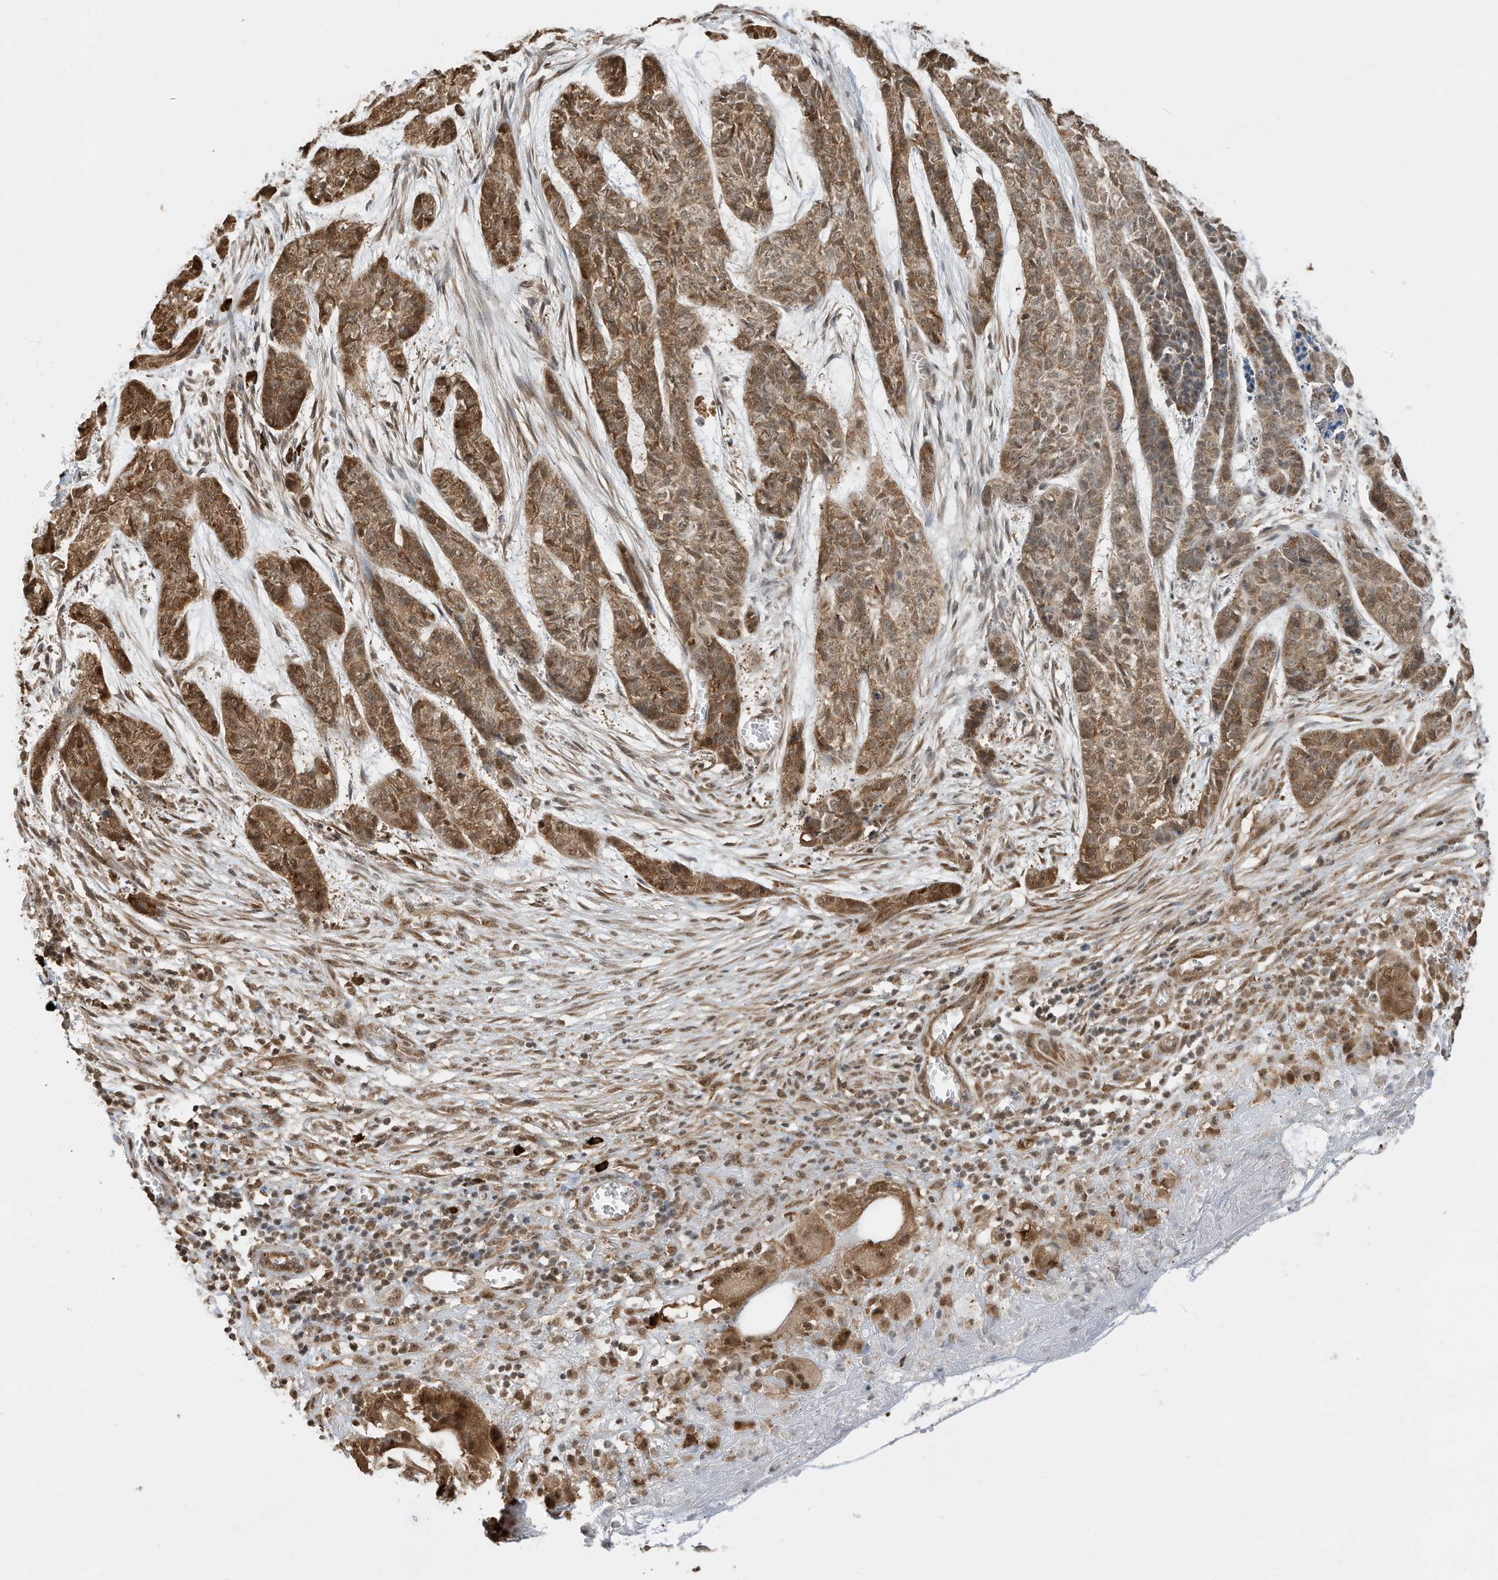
{"staining": {"intensity": "moderate", "quantity": ">75%", "location": "cytoplasmic/membranous,nuclear"}, "tissue": "skin cancer", "cell_type": "Tumor cells", "image_type": "cancer", "snomed": [{"axis": "morphology", "description": "Basal cell carcinoma"}, {"axis": "topography", "description": "Skin"}], "caption": "A brown stain shows moderate cytoplasmic/membranous and nuclear positivity of a protein in human skin basal cell carcinoma tumor cells.", "gene": "ZNF195", "patient": {"sex": "female", "age": 64}}